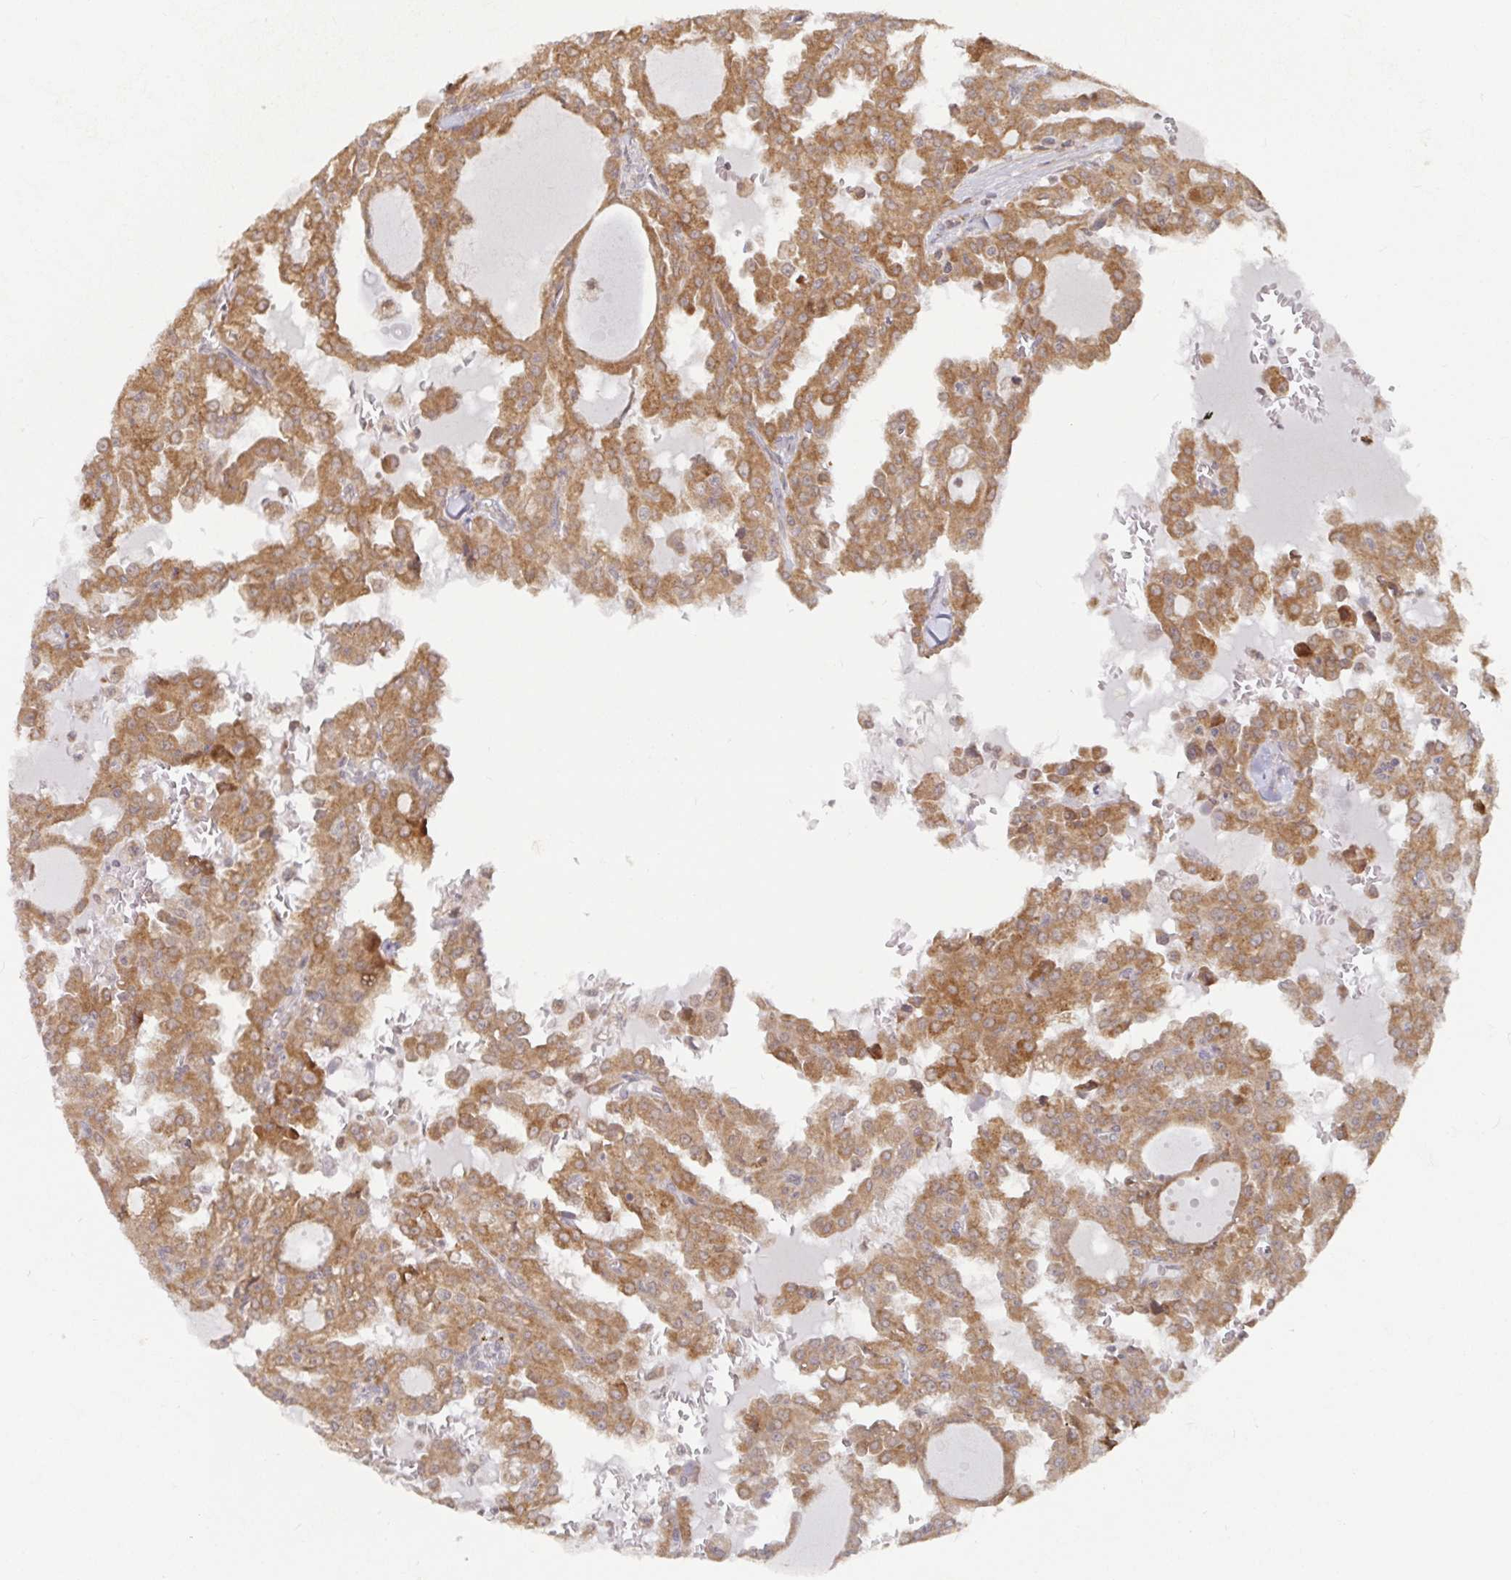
{"staining": {"intensity": "moderate", "quantity": ">75%", "location": "cytoplasmic/membranous"}, "tissue": "head and neck cancer", "cell_type": "Tumor cells", "image_type": "cancer", "snomed": [{"axis": "morphology", "description": "Adenocarcinoma, NOS"}, {"axis": "topography", "description": "Head-Neck"}], "caption": "Human head and neck cancer (adenocarcinoma) stained for a protein (brown) reveals moderate cytoplasmic/membranous positive positivity in about >75% of tumor cells.", "gene": "ALG1", "patient": {"sex": "male", "age": 64}}